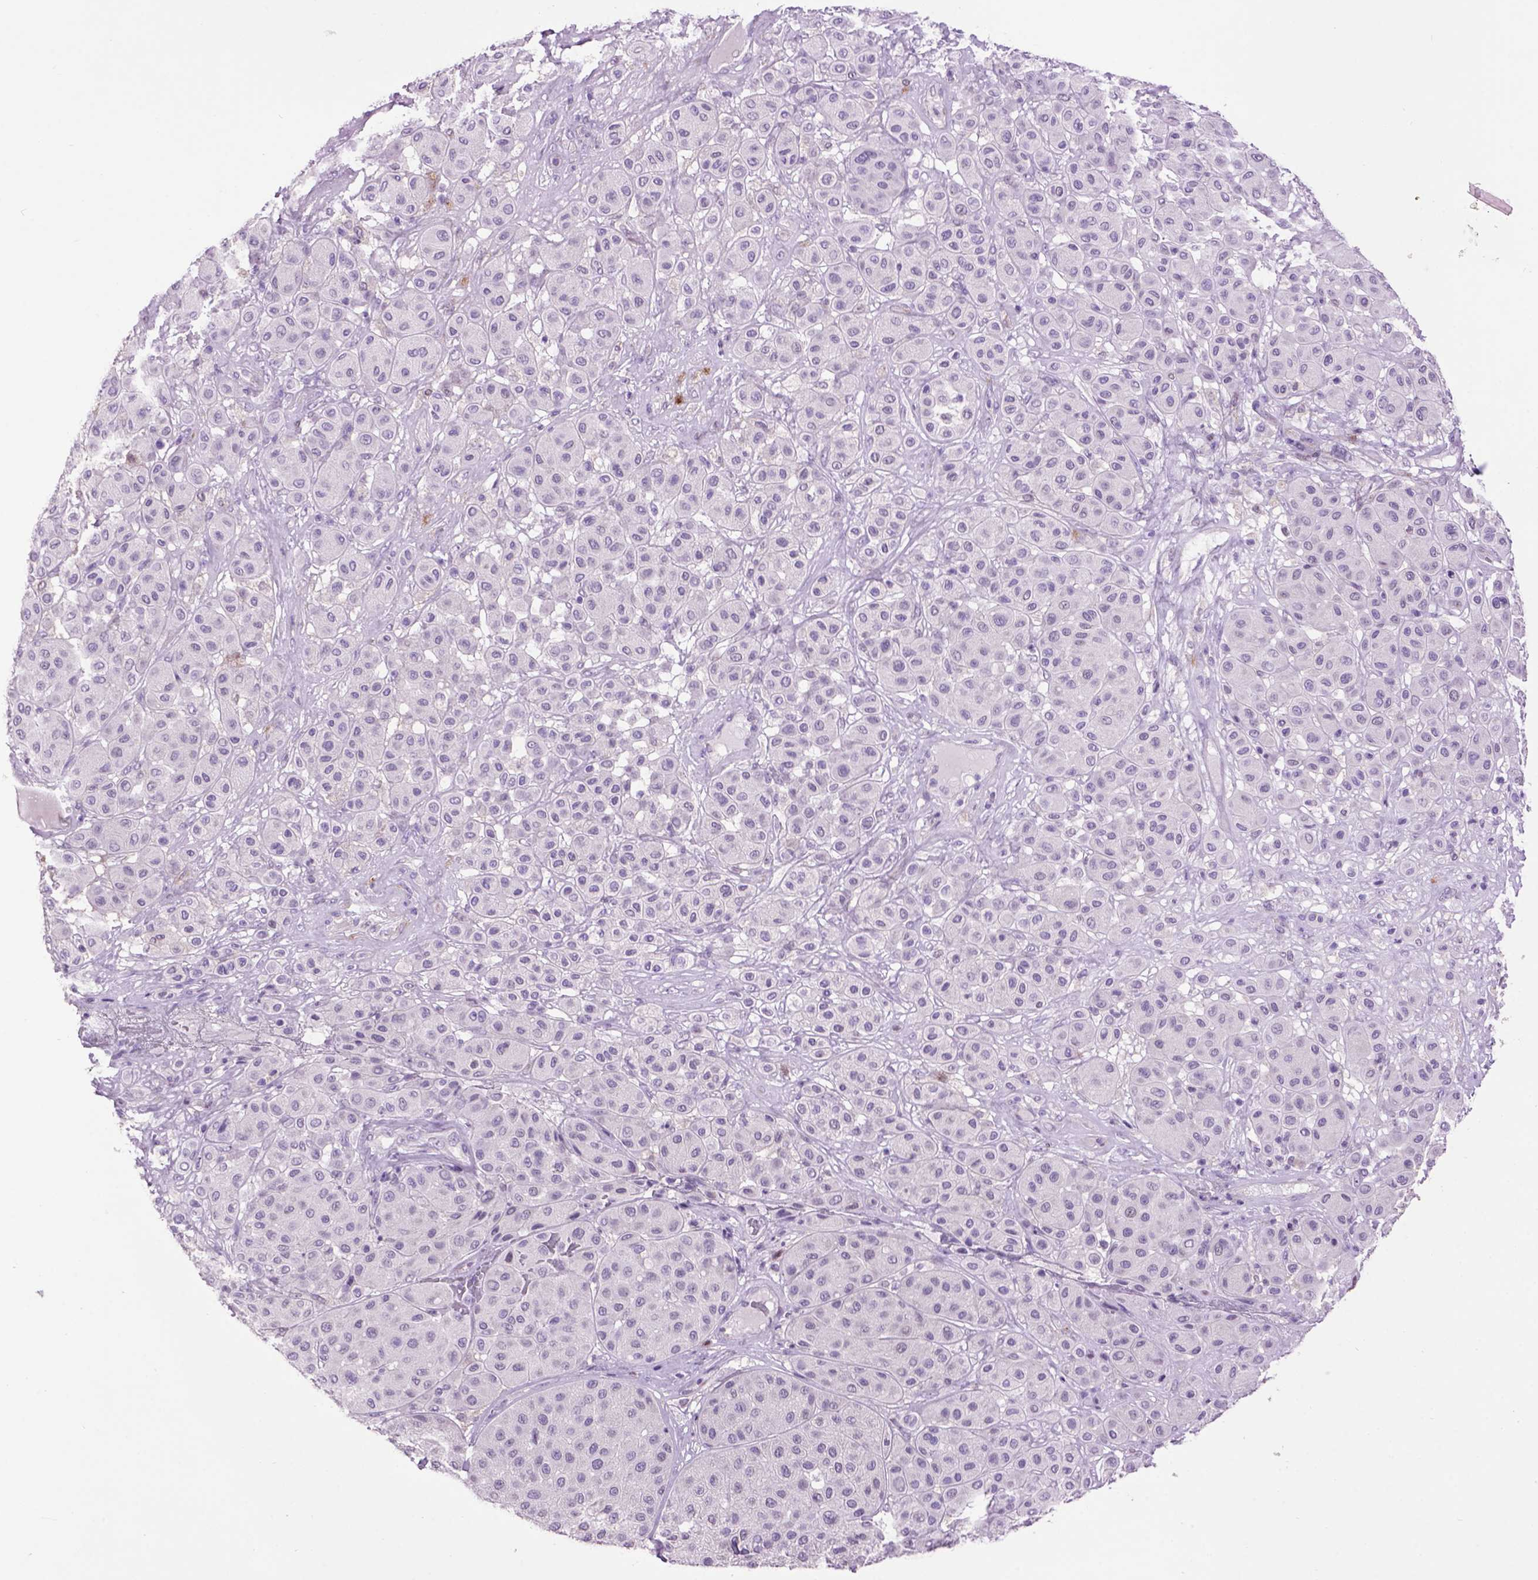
{"staining": {"intensity": "negative", "quantity": "none", "location": "none"}, "tissue": "melanoma", "cell_type": "Tumor cells", "image_type": "cancer", "snomed": [{"axis": "morphology", "description": "Malignant melanoma, Metastatic site"}, {"axis": "topography", "description": "Smooth muscle"}], "caption": "Tumor cells show no significant protein expression in melanoma.", "gene": "TH", "patient": {"sex": "male", "age": 41}}